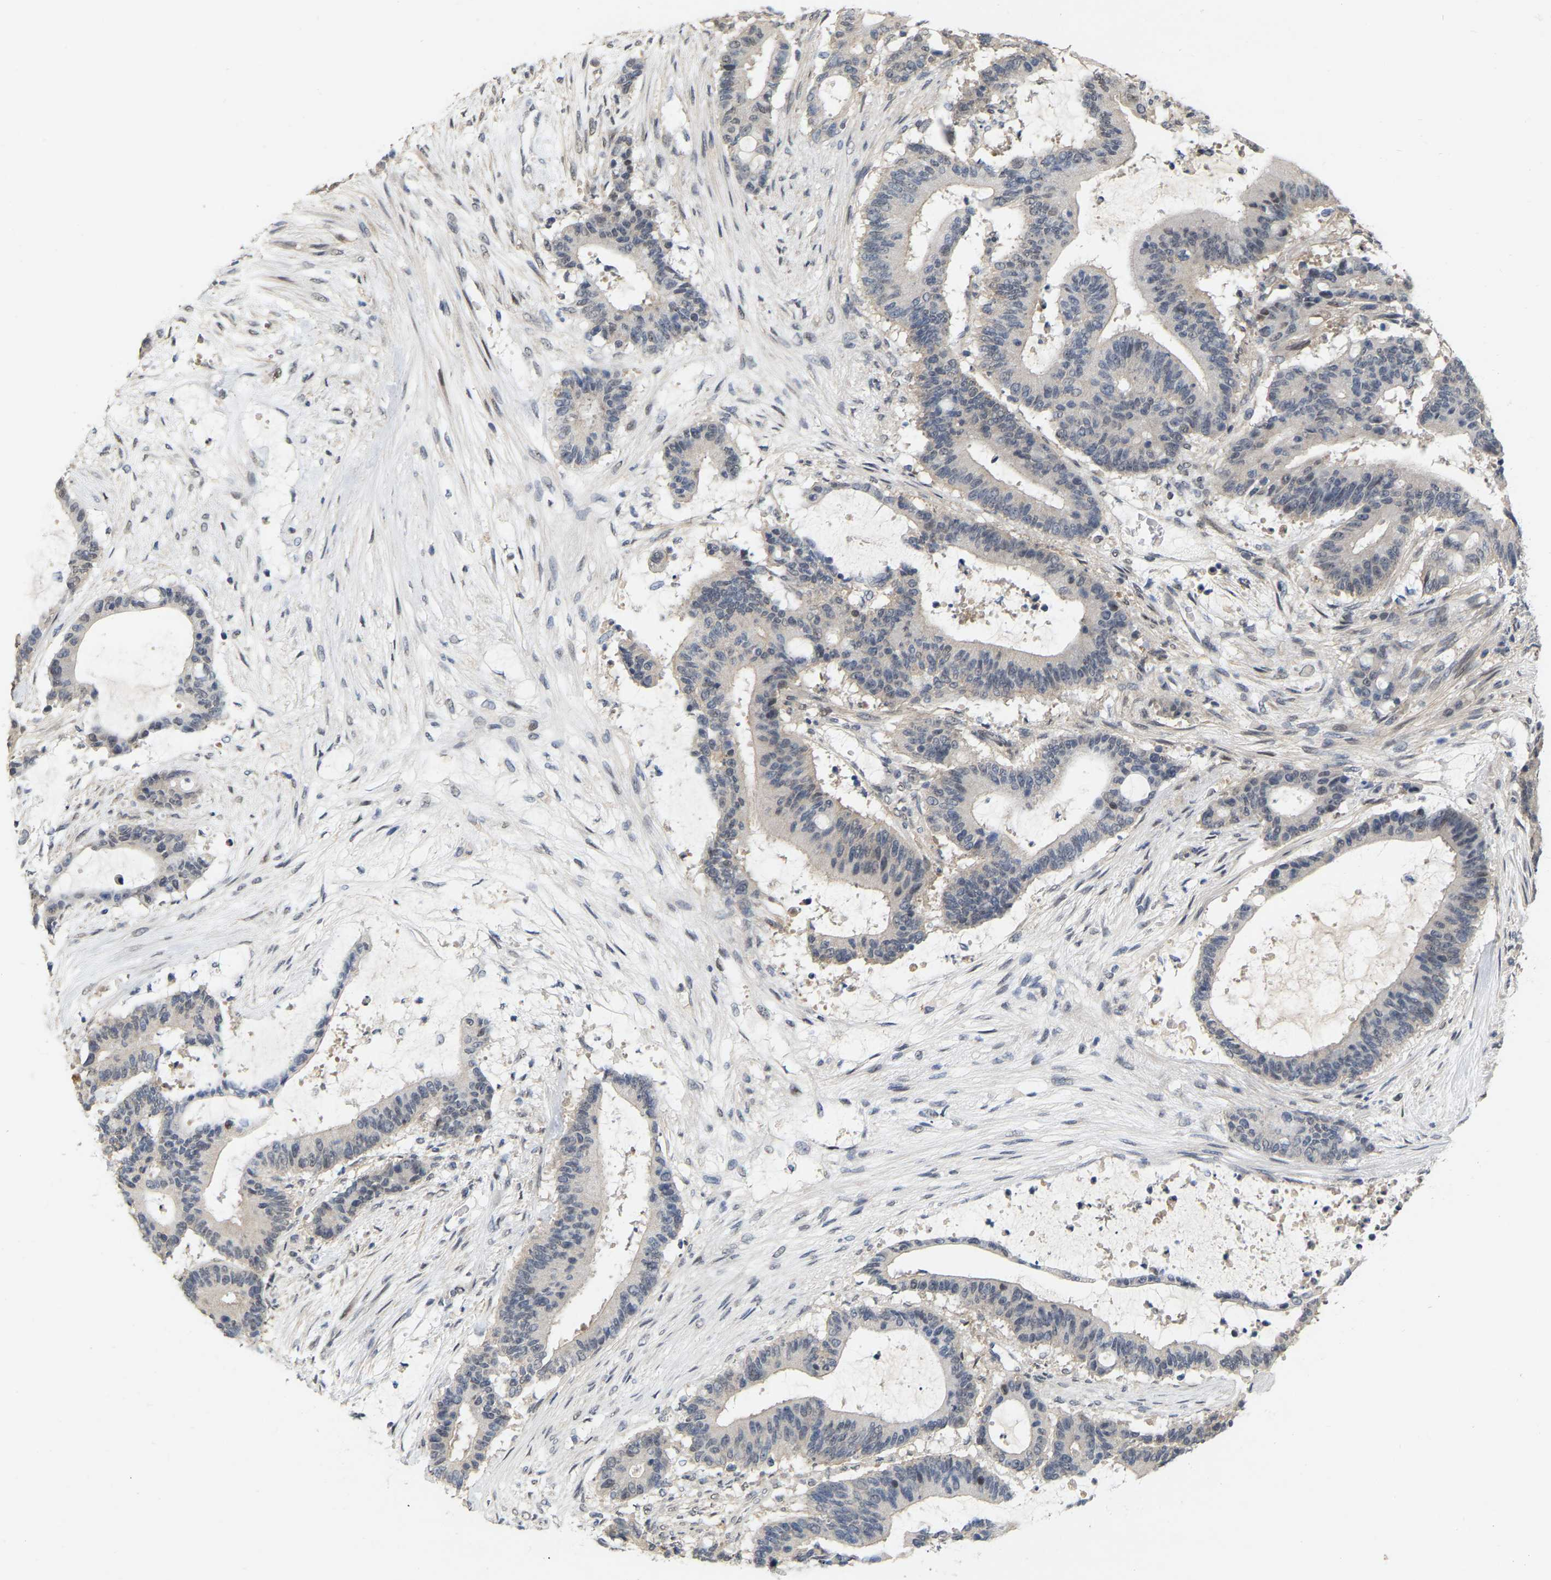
{"staining": {"intensity": "negative", "quantity": "none", "location": "none"}, "tissue": "liver cancer", "cell_type": "Tumor cells", "image_type": "cancer", "snomed": [{"axis": "morphology", "description": "Cholangiocarcinoma"}, {"axis": "topography", "description": "Liver"}], "caption": "Tumor cells show no significant protein staining in liver cancer (cholangiocarcinoma).", "gene": "RUVBL1", "patient": {"sex": "female", "age": 73}}